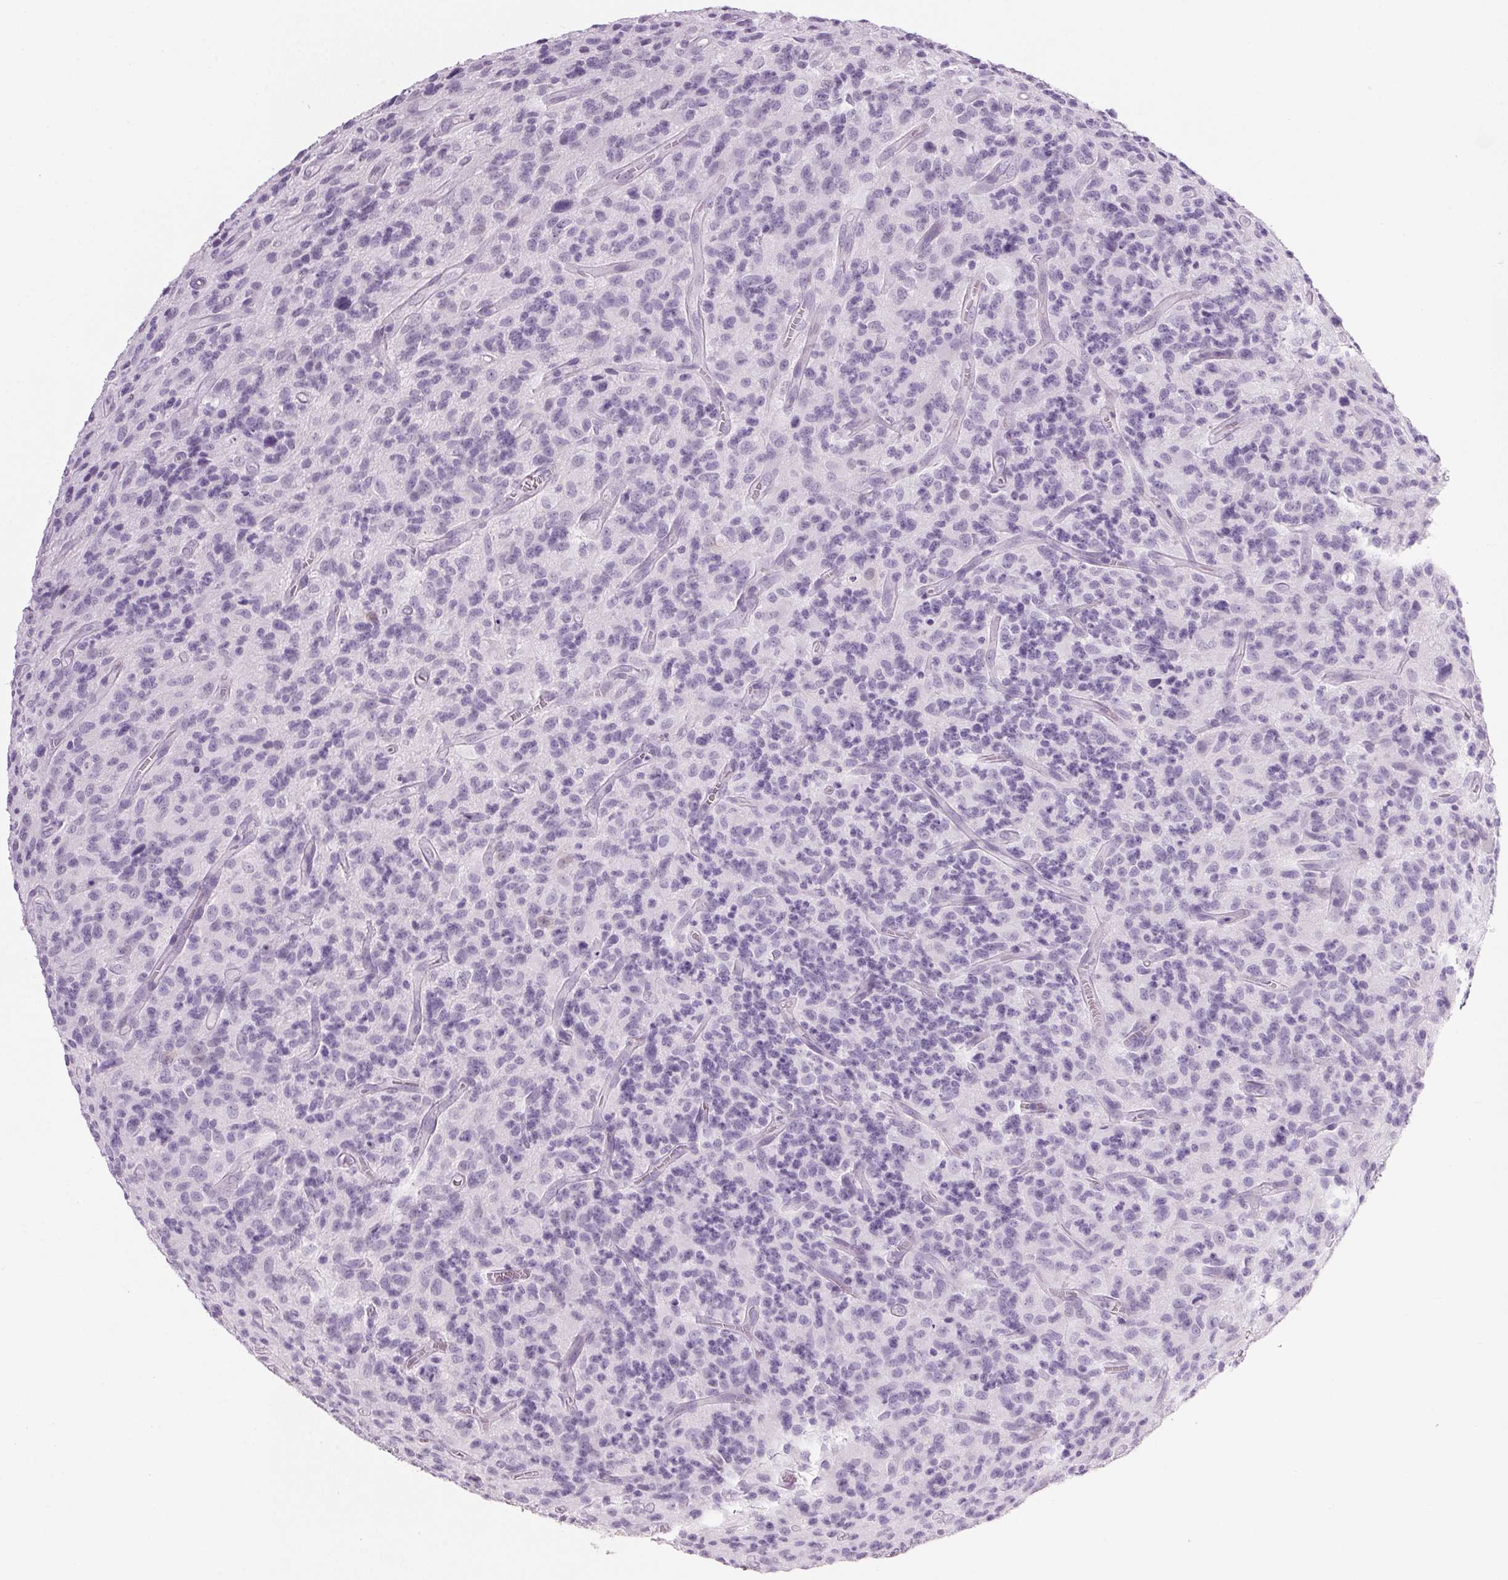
{"staining": {"intensity": "negative", "quantity": "none", "location": "none"}, "tissue": "glioma", "cell_type": "Tumor cells", "image_type": "cancer", "snomed": [{"axis": "morphology", "description": "Glioma, malignant, High grade"}, {"axis": "topography", "description": "Brain"}], "caption": "Immunohistochemical staining of human malignant high-grade glioma demonstrates no significant expression in tumor cells.", "gene": "PPP1R1A", "patient": {"sex": "male", "age": 76}}